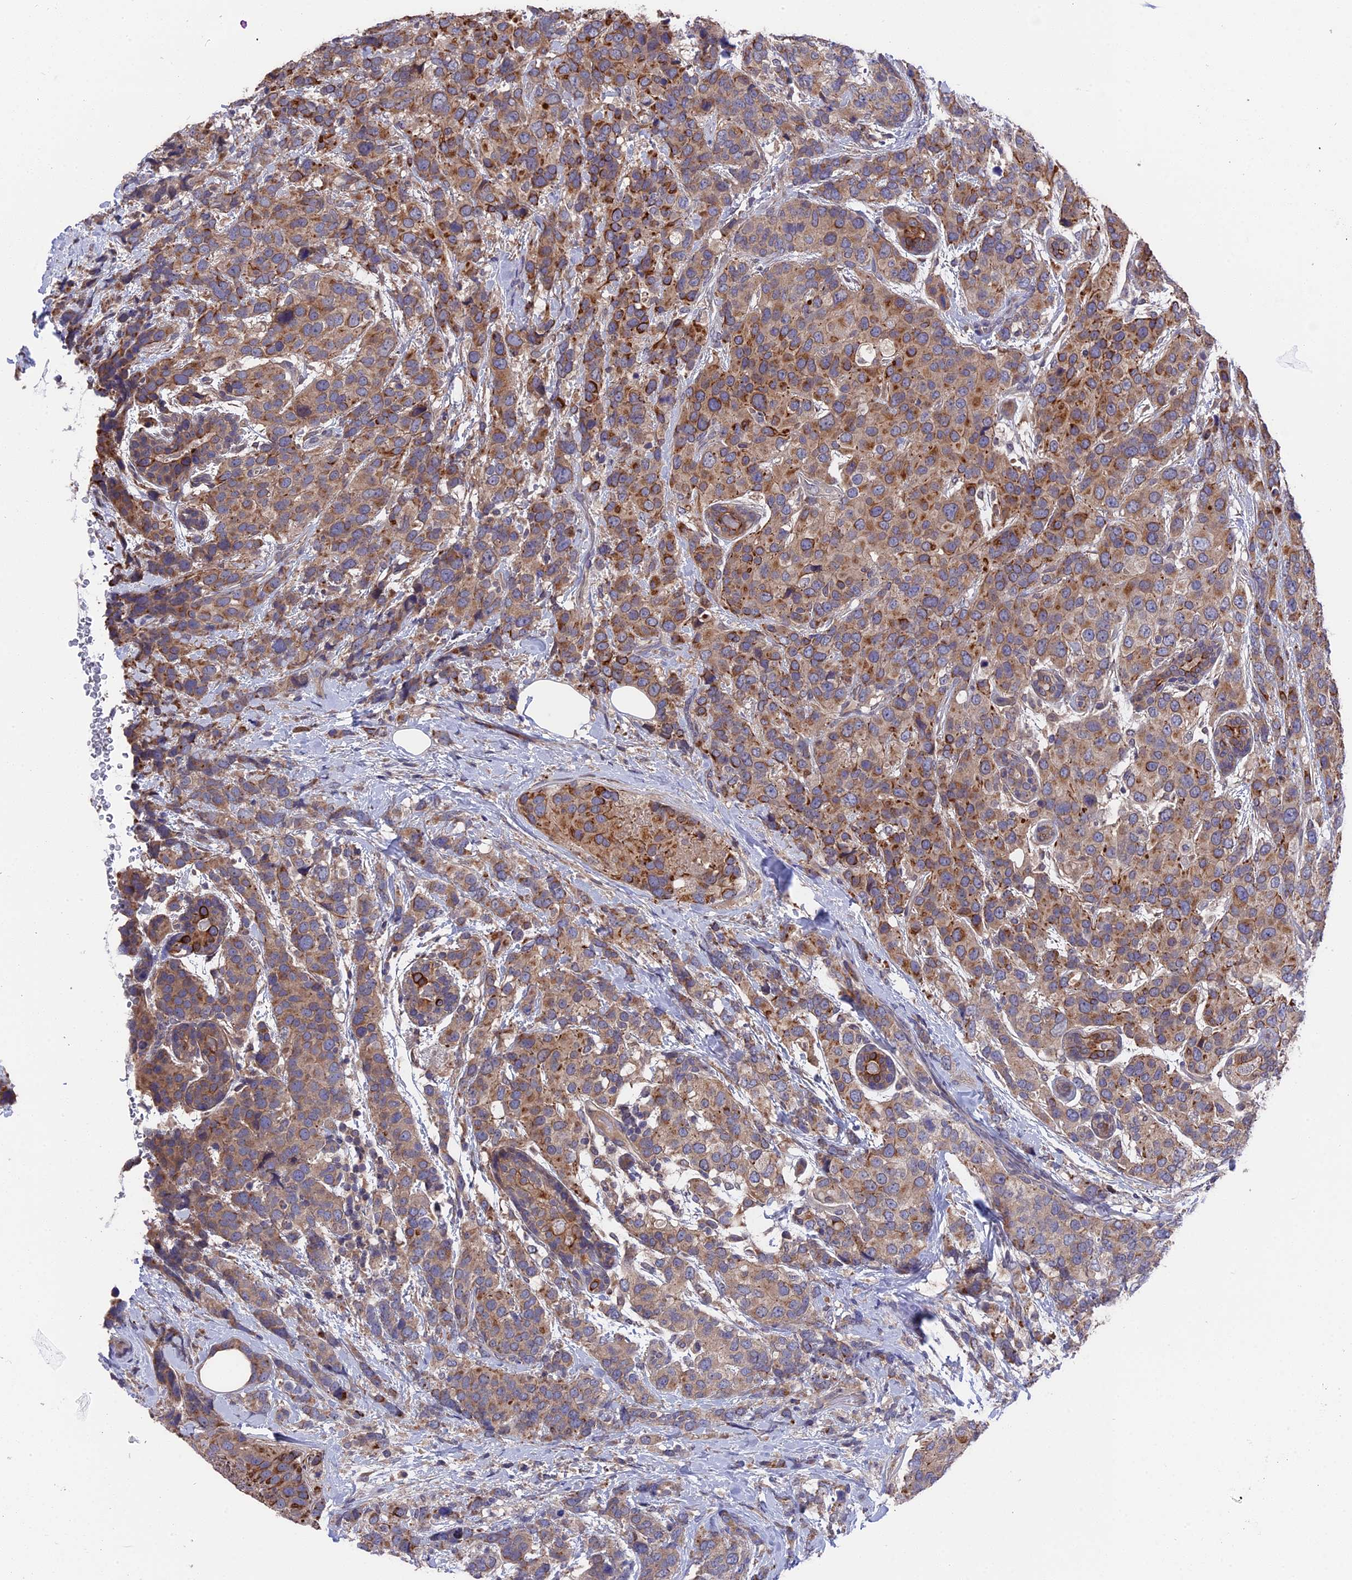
{"staining": {"intensity": "moderate", "quantity": ">75%", "location": "cytoplasmic/membranous"}, "tissue": "breast cancer", "cell_type": "Tumor cells", "image_type": "cancer", "snomed": [{"axis": "morphology", "description": "Lobular carcinoma"}, {"axis": "topography", "description": "Breast"}], "caption": "A high-resolution image shows immunohistochemistry (IHC) staining of breast lobular carcinoma, which demonstrates moderate cytoplasmic/membranous expression in approximately >75% of tumor cells. (IHC, brightfield microscopy, high magnification).", "gene": "ZCCHC2", "patient": {"sex": "female", "age": 59}}